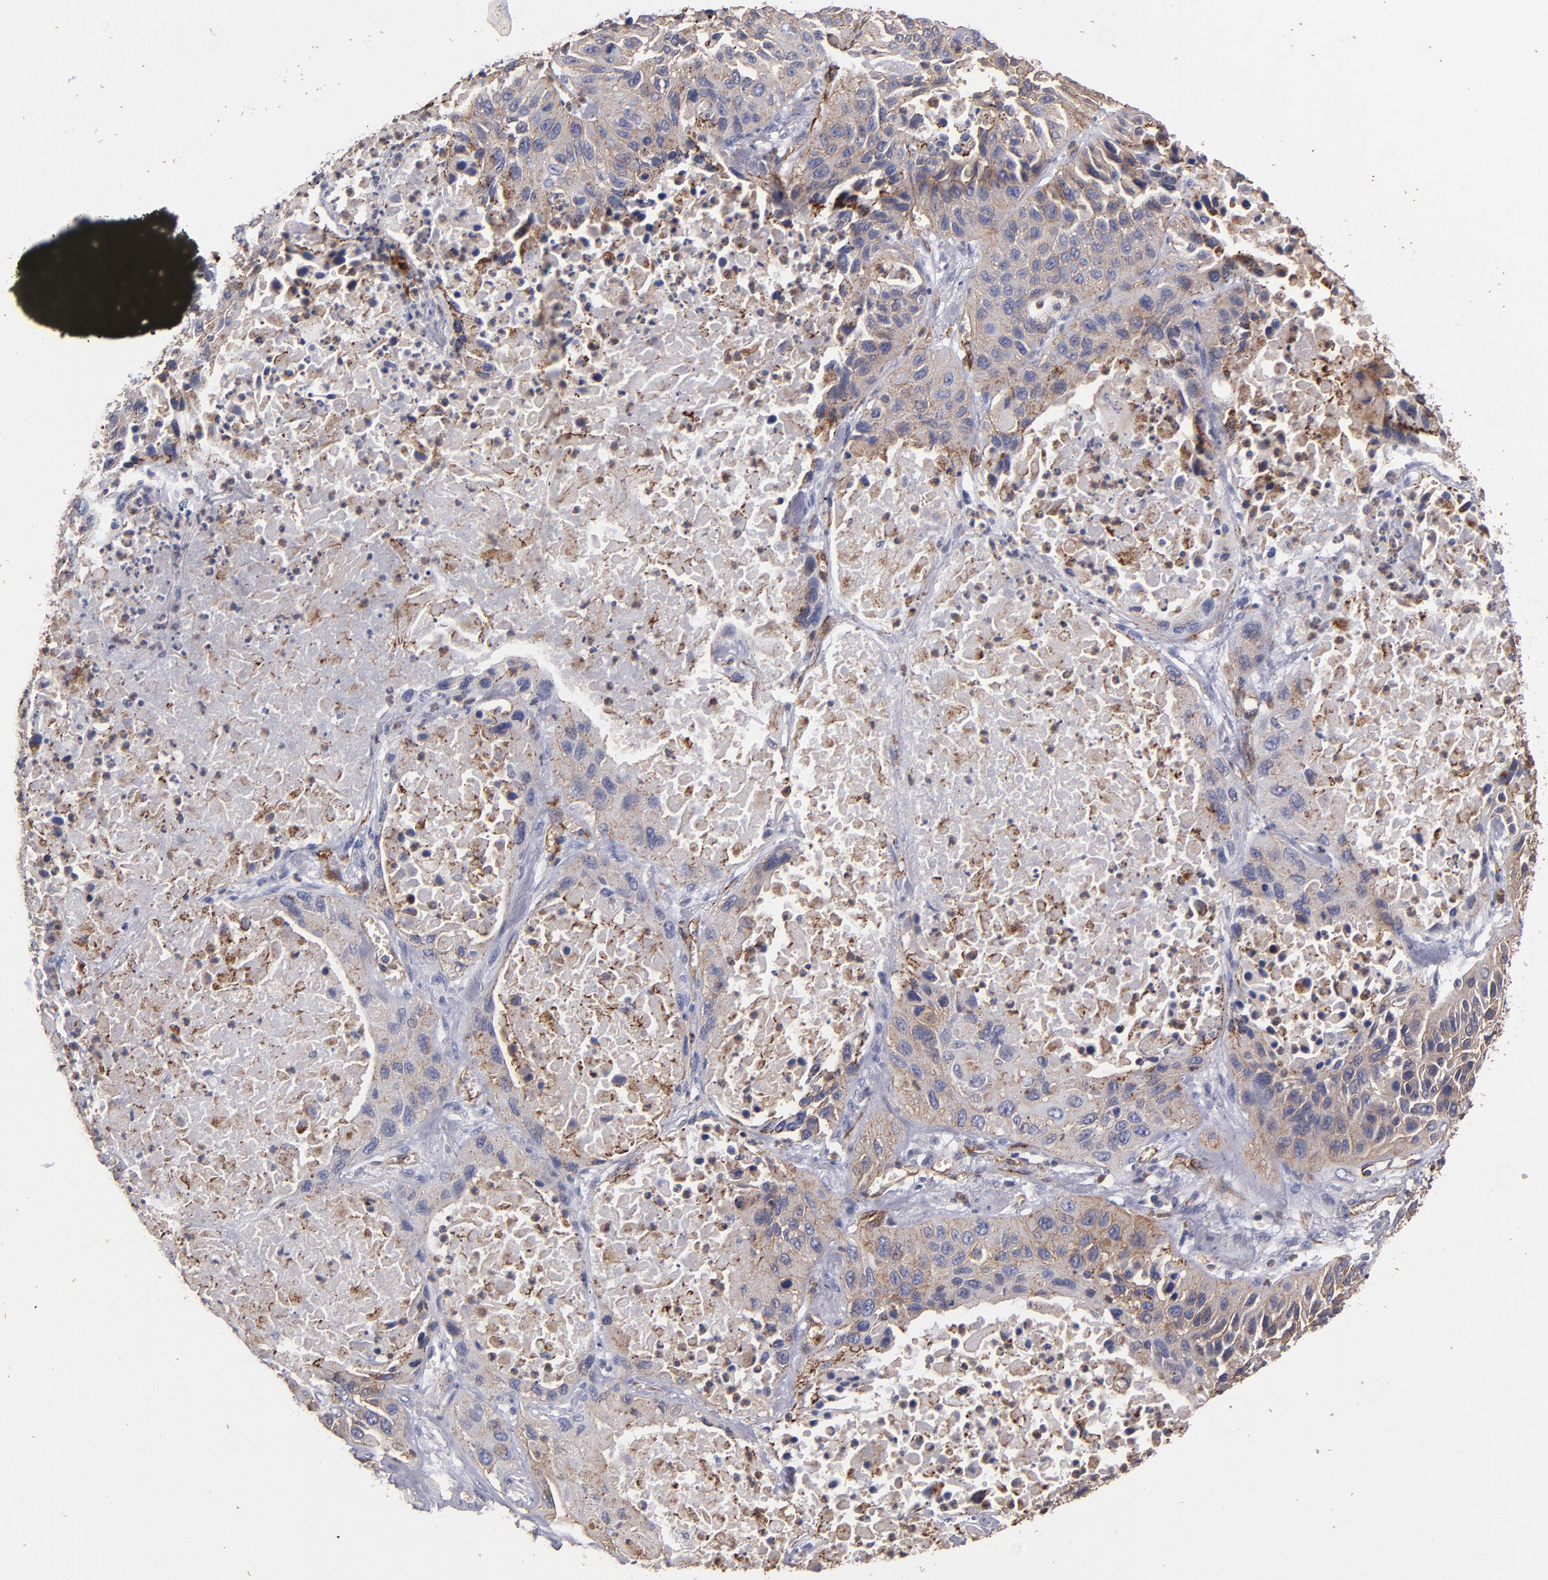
{"staining": {"intensity": "moderate", "quantity": "25%-75%", "location": "cytoplasmic/membranous"}, "tissue": "lung cancer", "cell_type": "Tumor cells", "image_type": "cancer", "snomed": [{"axis": "morphology", "description": "Squamous cell carcinoma, NOS"}, {"axis": "topography", "description": "Lung"}], "caption": "Immunohistochemistry (IHC) micrograph of squamous cell carcinoma (lung) stained for a protein (brown), which shows medium levels of moderate cytoplasmic/membranous expression in approximately 25%-75% of tumor cells.", "gene": "CLDN5", "patient": {"sex": "female", "age": 76}}